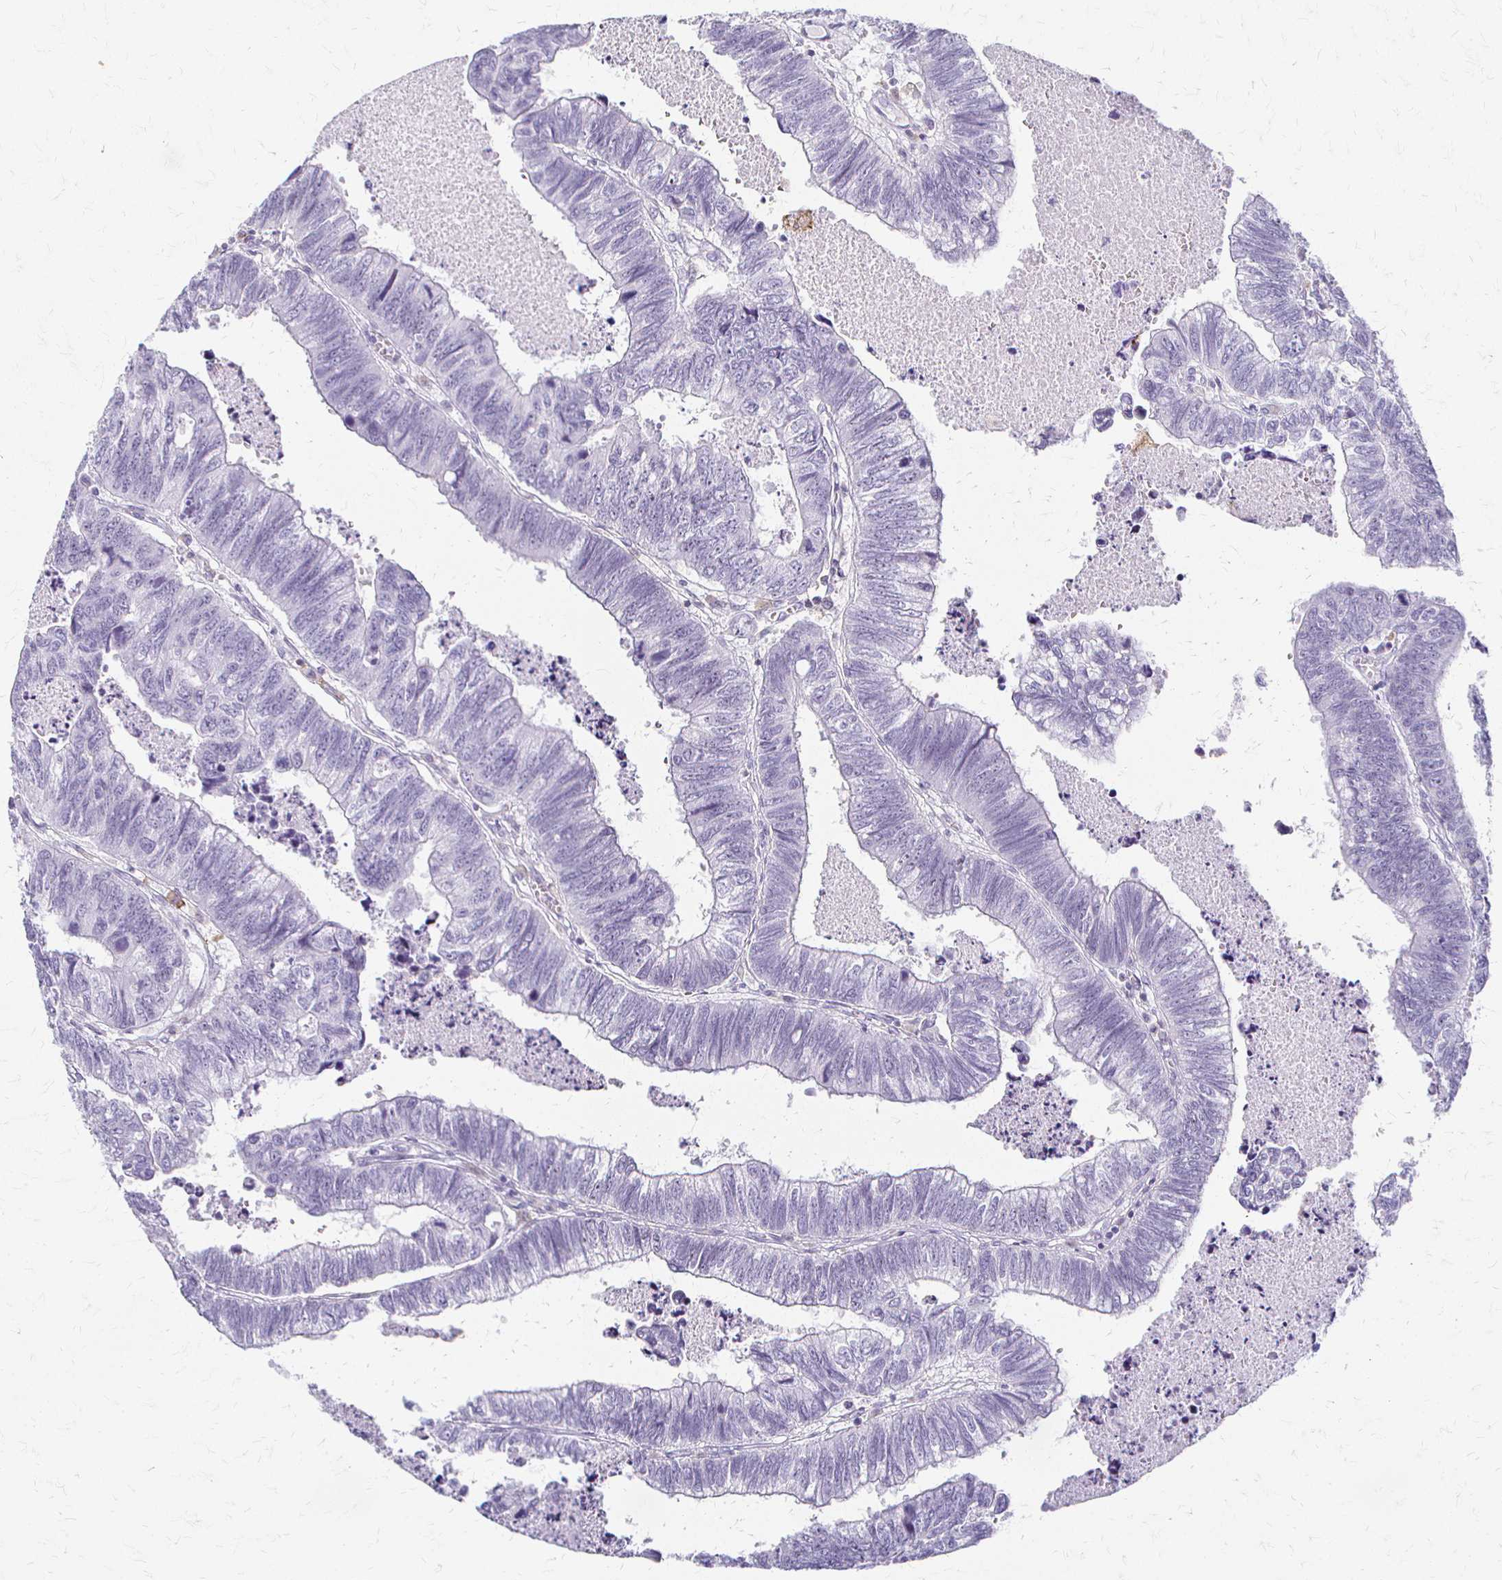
{"staining": {"intensity": "negative", "quantity": "none", "location": "none"}, "tissue": "colorectal cancer", "cell_type": "Tumor cells", "image_type": "cancer", "snomed": [{"axis": "morphology", "description": "Adenocarcinoma, NOS"}, {"axis": "topography", "description": "Colon"}], "caption": "The image displays no staining of tumor cells in colorectal cancer (adenocarcinoma).", "gene": "ACP5", "patient": {"sex": "male", "age": 62}}